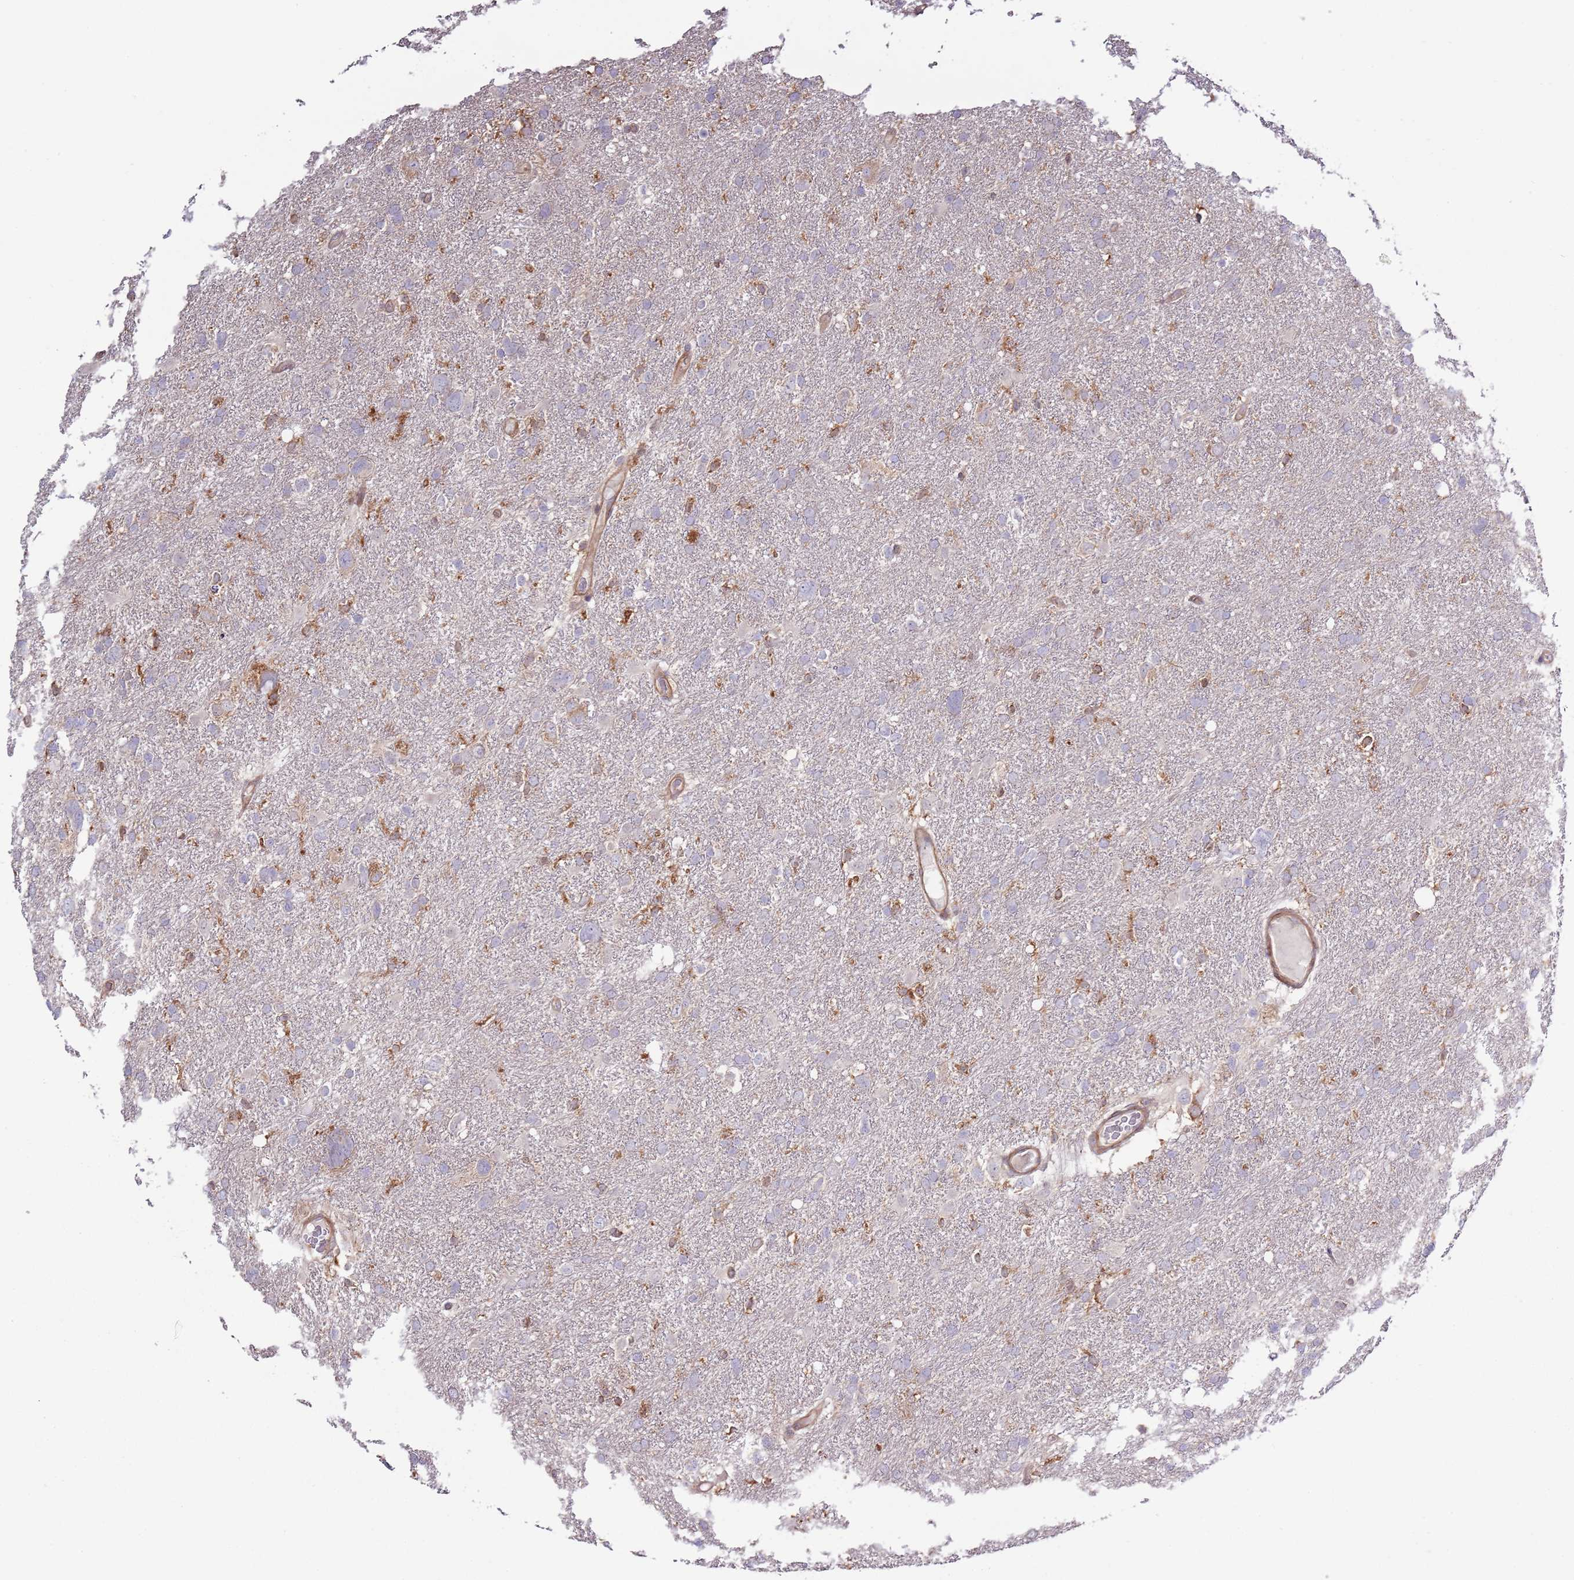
{"staining": {"intensity": "negative", "quantity": "none", "location": "none"}, "tissue": "glioma", "cell_type": "Tumor cells", "image_type": "cancer", "snomed": [{"axis": "morphology", "description": "Glioma, malignant, High grade"}, {"axis": "topography", "description": "Brain"}], "caption": "An image of human glioma is negative for staining in tumor cells.", "gene": "LPIN2", "patient": {"sex": "male", "age": 61}}